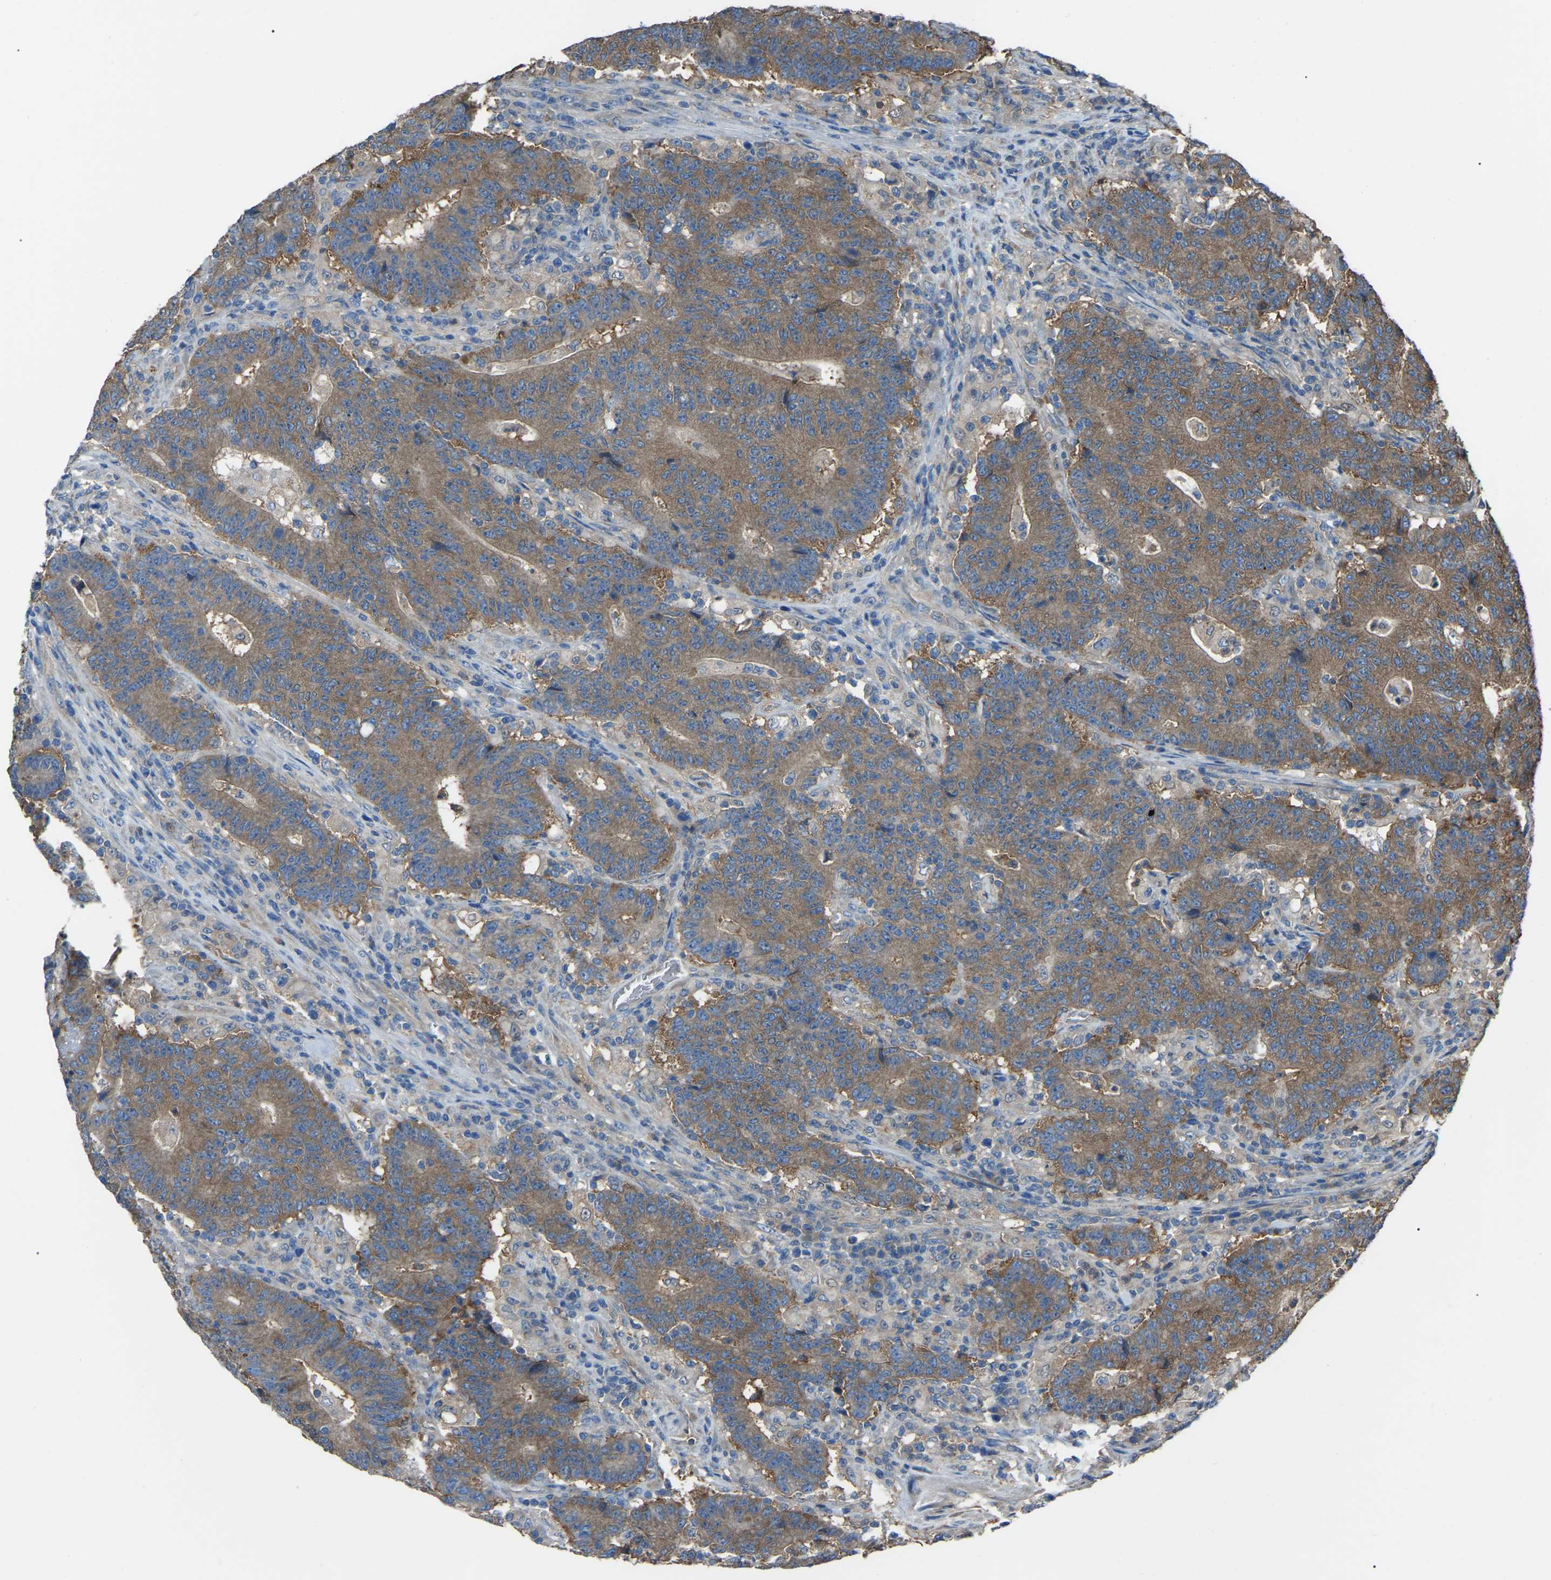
{"staining": {"intensity": "moderate", "quantity": ">75%", "location": "cytoplasmic/membranous"}, "tissue": "colorectal cancer", "cell_type": "Tumor cells", "image_type": "cancer", "snomed": [{"axis": "morphology", "description": "Normal tissue, NOS"}, {"axis": "morphology", "description": "Adenocarcinoma, NOS"}, {"axis": "topography", "description": "Colon"}], "caption": "DAB immunohistochemical staining of adenocarcinoma (colorectal) exhibits moderate cytoplasmic/membranous protein expression in about >75% of tumor cells. The staining was performed using DAB (3,3'-diaminobenzidine), with brown indicating positive protein expression. Nuclei are stained blue with hematoxylin.", "gene": "AIMP1", "patient": {"sex": "female", "age": 75}}